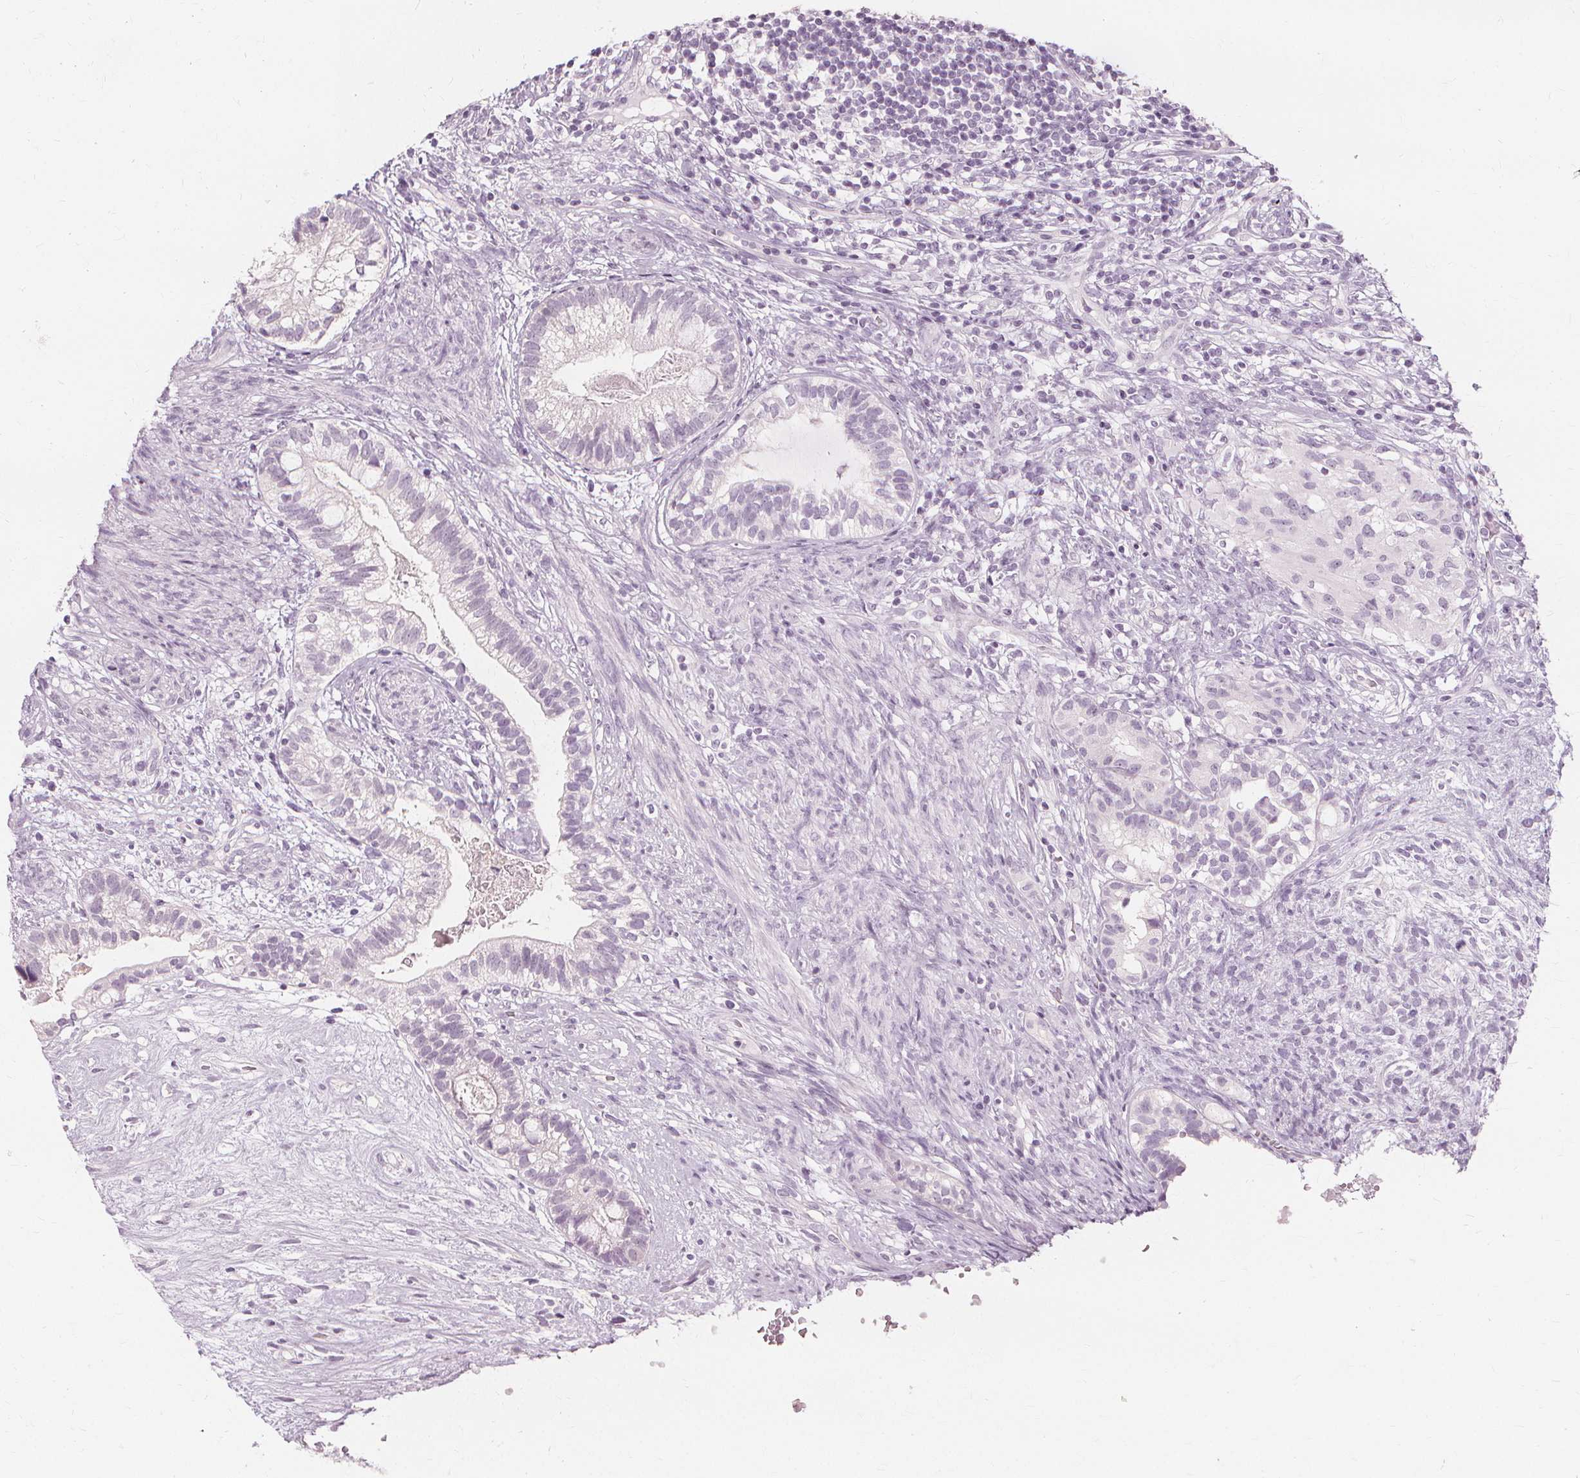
{"staining": {"intensity": "negative", "quantity": "none", "location": "none"}, "tissue": "testis cancer", "cell_type": "Tumor cells", "image_type": "cancer", "snomed": [{"axis": "morphology", "description": "Seminoma, NOS"}, {"axis": "morphology", "description": "Carcinoma, Embryonal, NOS"}, {"axis": "topography", "description": "Testis"}], "caption": "DAB immunohistochemical staining of testis seminoma shows no significant positivity in tumor cells.", "gene": "MUC12", "patient": {"sex": "male", "age": 41}}